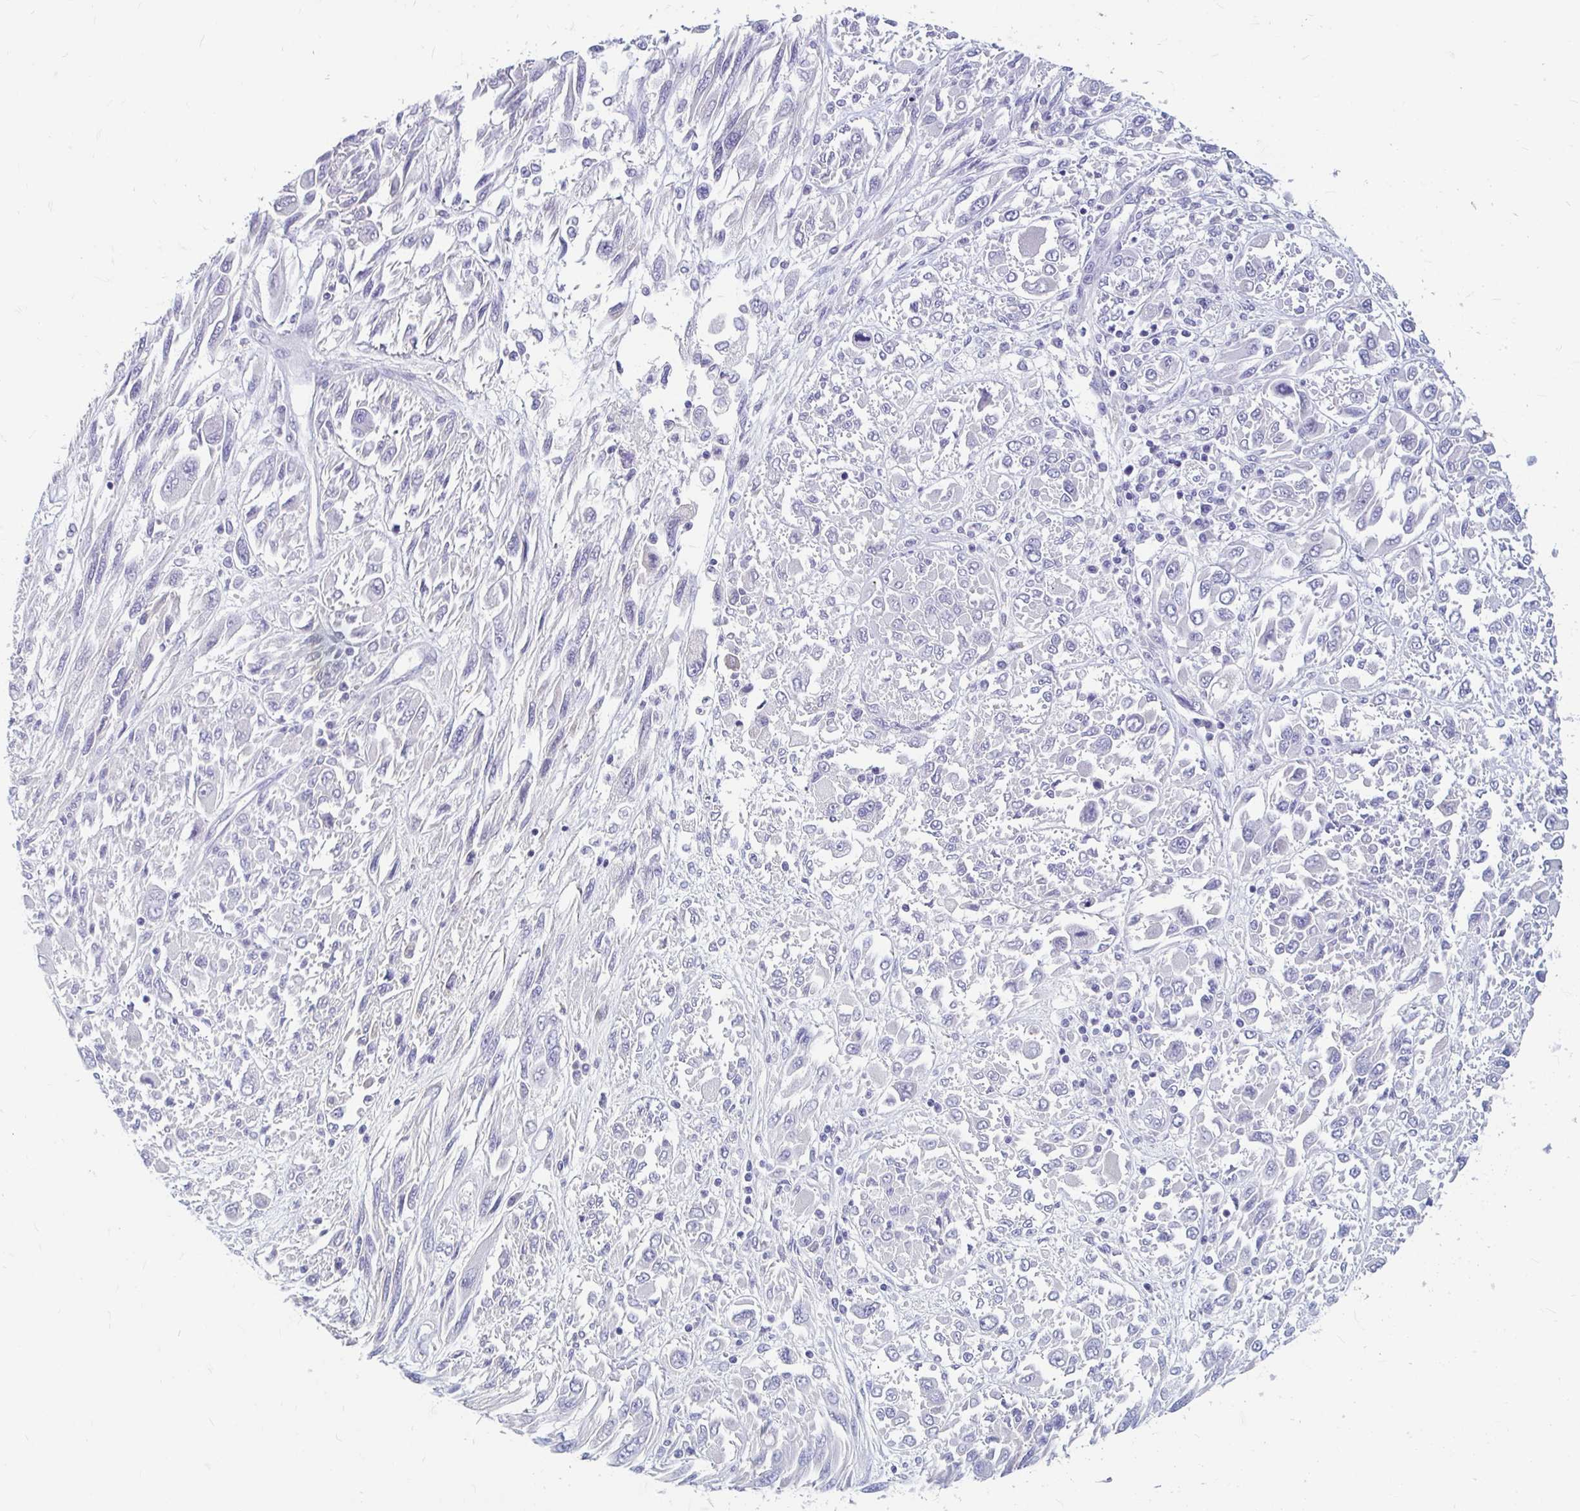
{"staining": {"intensity": "negative", "quantity": "none", "location": "none"}, "tissue": "melanoma", "cell_type": "Tumor cells", "image_type": "cancer", "snomed": [{"axis": "morphology", "description": "Malignant melanoma, NOS"}, {"axis": "topography", "description": "Skin"}], "caption": "Melanoma was stained to show a protein in brown. There is no significant positivity in tumor cells. (DAB IHC, high magnification).", "gene": "ADH1A", "patient": {"sex": "female", "age": 91}}